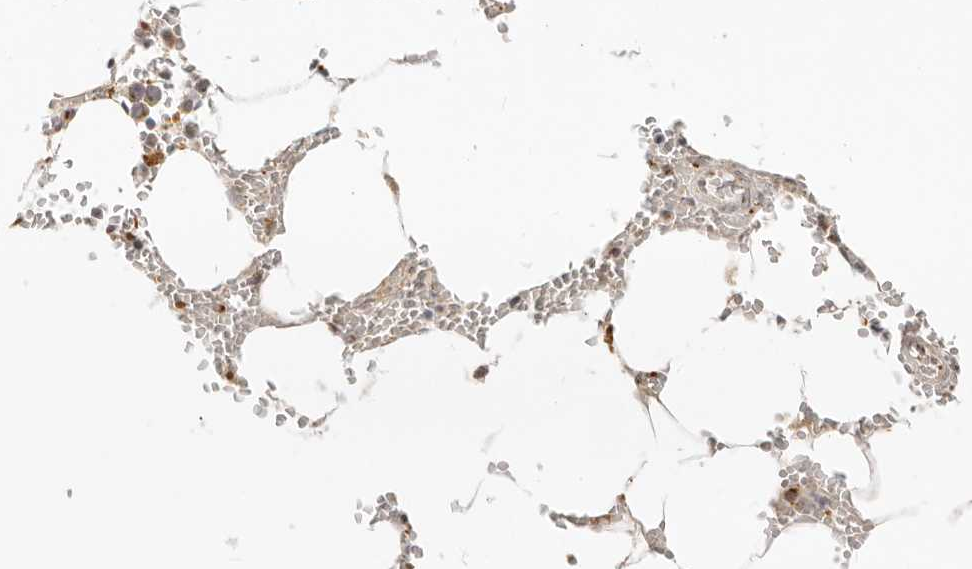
{"staining": {"intensity": "moderate", "quantity": "<25%", "location": "cytoplasmic/membranous"}, "tissue": "bone marrow", "cell_type": "Hematopoietic cells", "image_type": "normal", "snomed": [{"axis": "morphology", "description": "Normal tissue, NOS"}, {"axis": "topography", "description": "Bone marrow"}], "caption": "A photomicrograph of human bone marrow stained for a protein reveals moderate cytoplasmic/membranous brown staining in hematopoietic cells.", "gene": "FAM20B", "patient": {"sex": "male", "age": 70}}